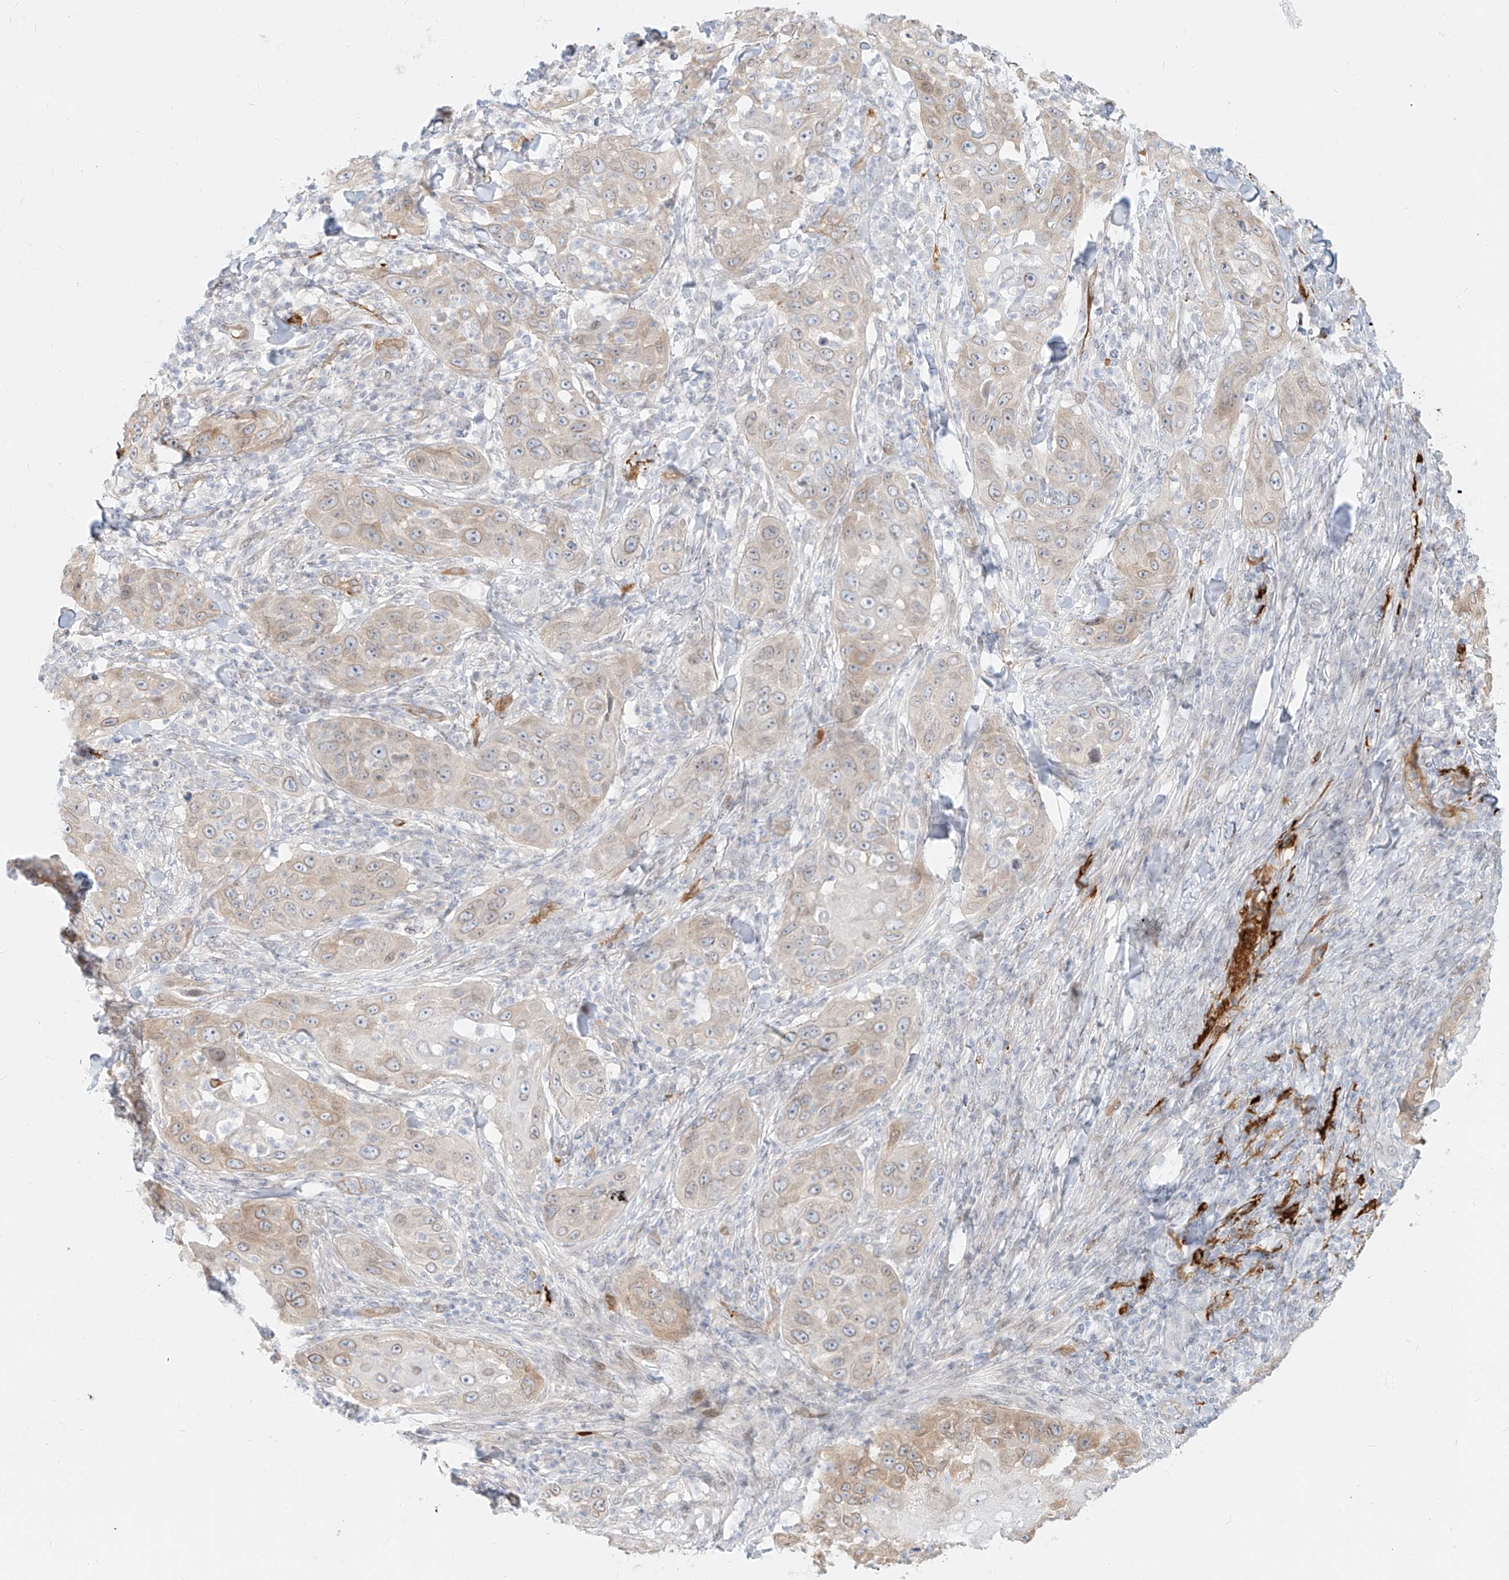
{"staining": {"intensity": "weak", "quantity": "<25%", "location": "cytoplasmic/membranous"}, "tissue": "skin cancer", "cell_type": "Tumor cells", "image_type": "cancer", "snomed": [{"axis": "morphology", "description": "Squamous cell carcinoma, NOS"}, {"axis": "topography", "description": "Skin"}], "caption": "High magnification brightfield microscopy of skin cancer stained with DAB (3,3'-diaminobenzidine) (brown) and counterstained with hematoxylin (blue): tumor cells show no significant expression.", "gene": "NHSL1", "patient": {"sex": "female", "age": 44}}